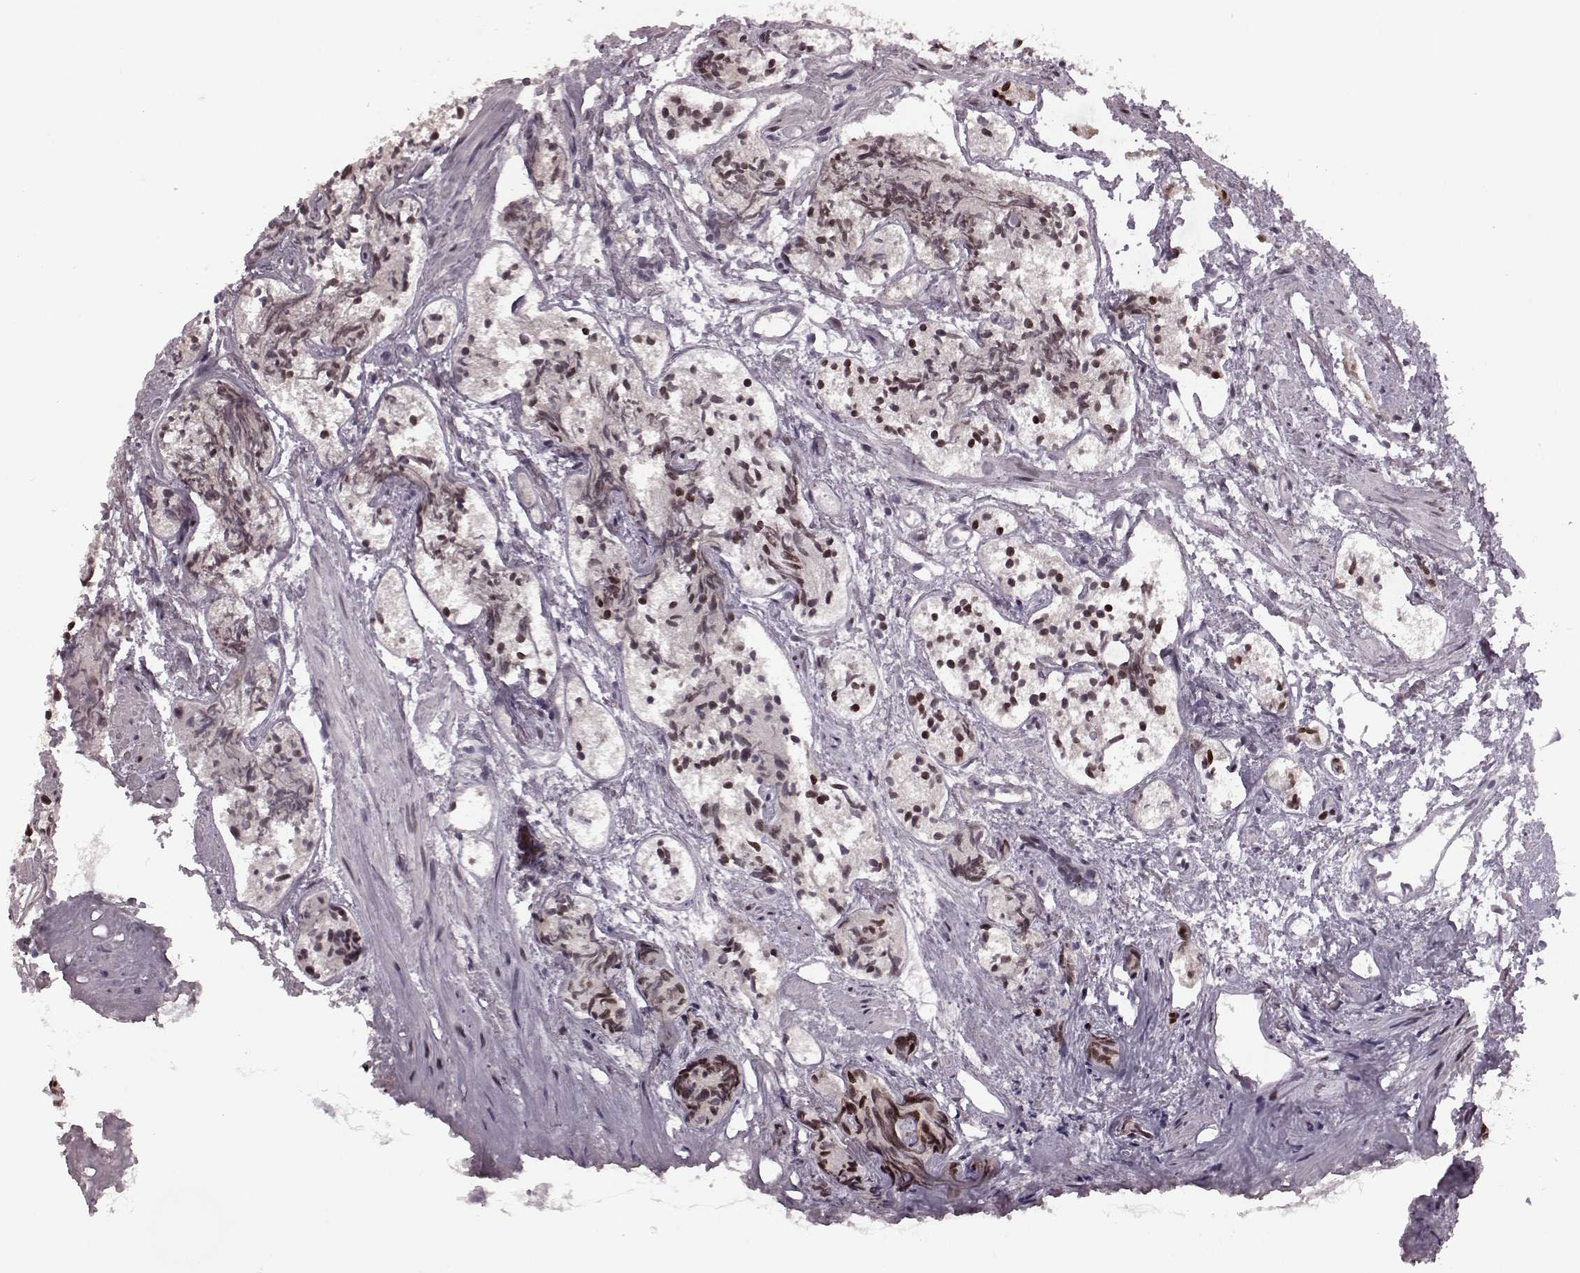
{"staining": {"intensity": "moderate", "quantity": ">75%", "location": "nuclear"}, "tissue": "prostate cancer", "cell_type": "Tumor cells", "image_type": "cancer", "snomed": [{"axis": "morphology", "description": "Adenocarcinoma, High grade"}, {"axis": "topography", "description": "Prostate"}], "caption": "Brown immunohistochemical staining in prostate cancer (high-grade adenocarcinoma) exhibits moderate nuclear positivity in about >75% of tumor cells.", "gene": "NR2C1", "patient": {"sex": "male", "age": 85}}